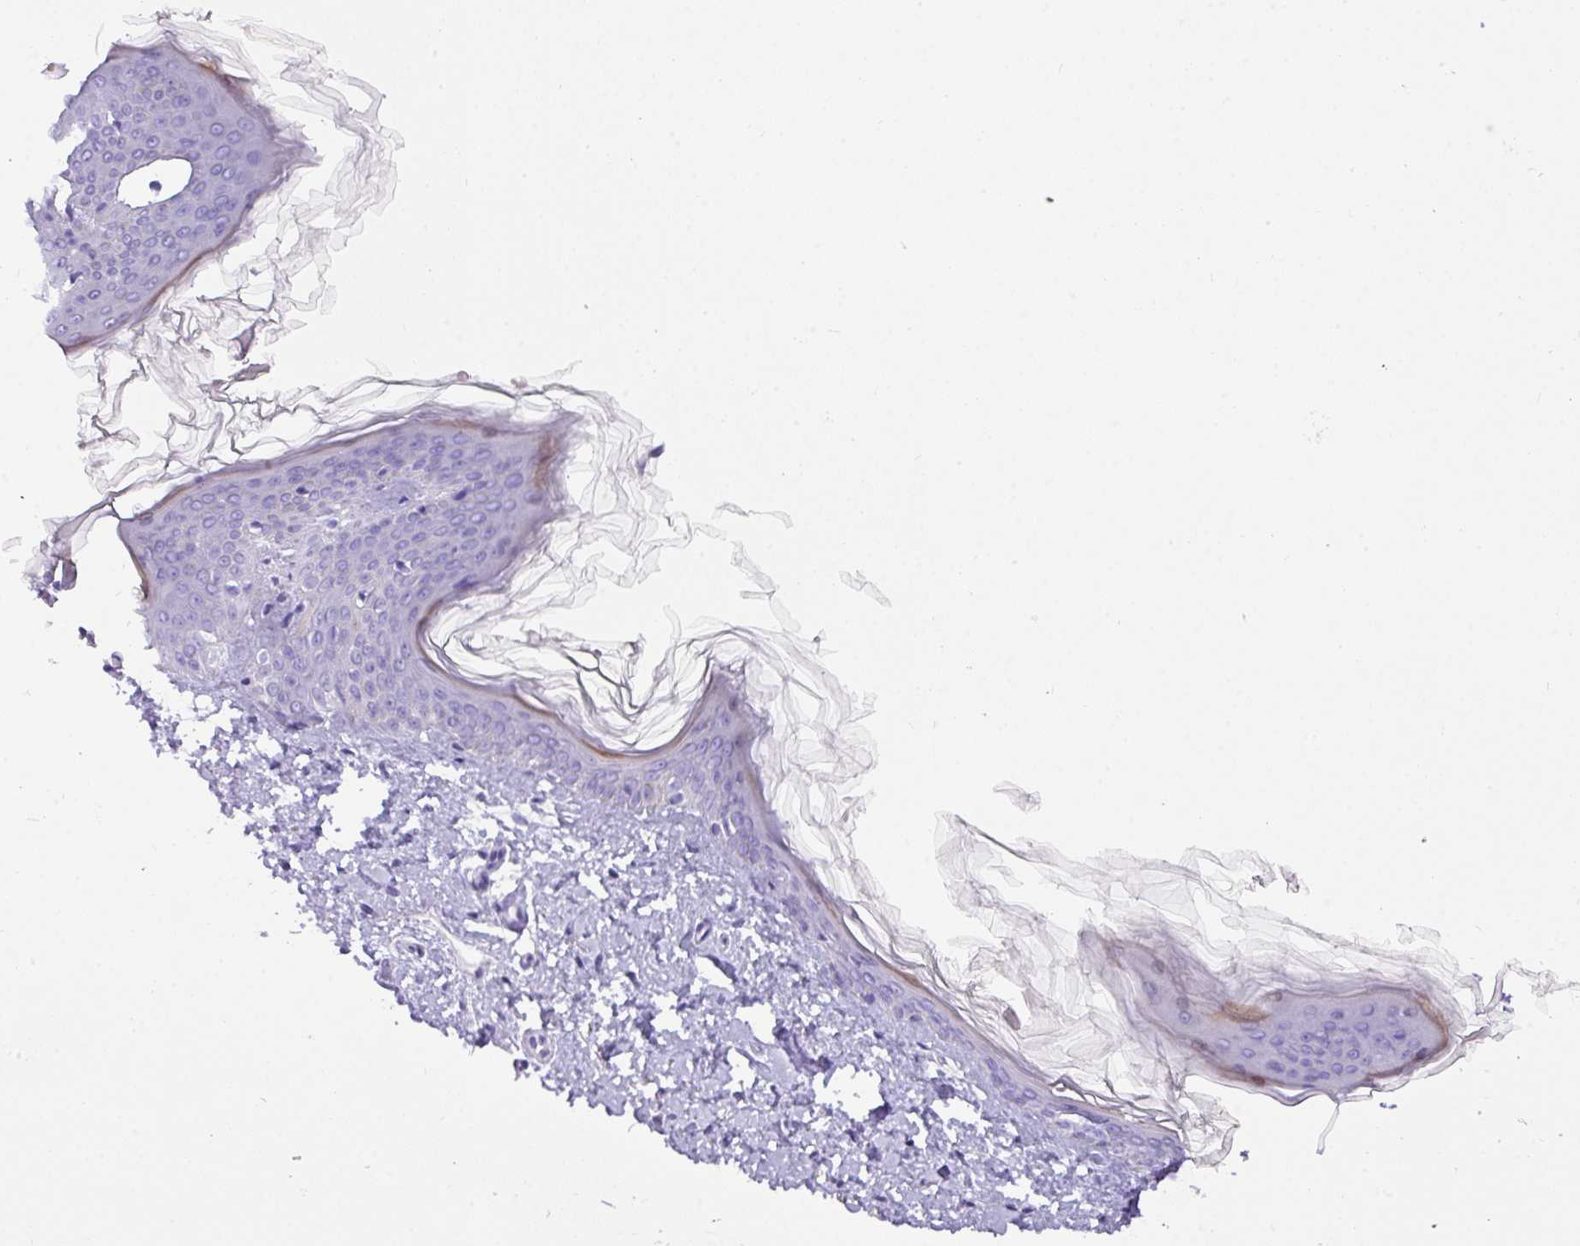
{"staining": {"intensity": "negative", "quantity": "none", "location": "none"}, "tissue": "skin", "cell_type": "Fibroblasts", "image_type": "normal", "snomed": [{"axis": "morphology", "description": "Normal tissue, NOS"}, {"axis": "topography", "description": "Skin"}], "caption": "Immunohistochemistry (IHC) of benign human skin shows no positivity in fibroblasts.", "gene": "NCCRP1", "patient": {"sex": "female", "age": 41}}